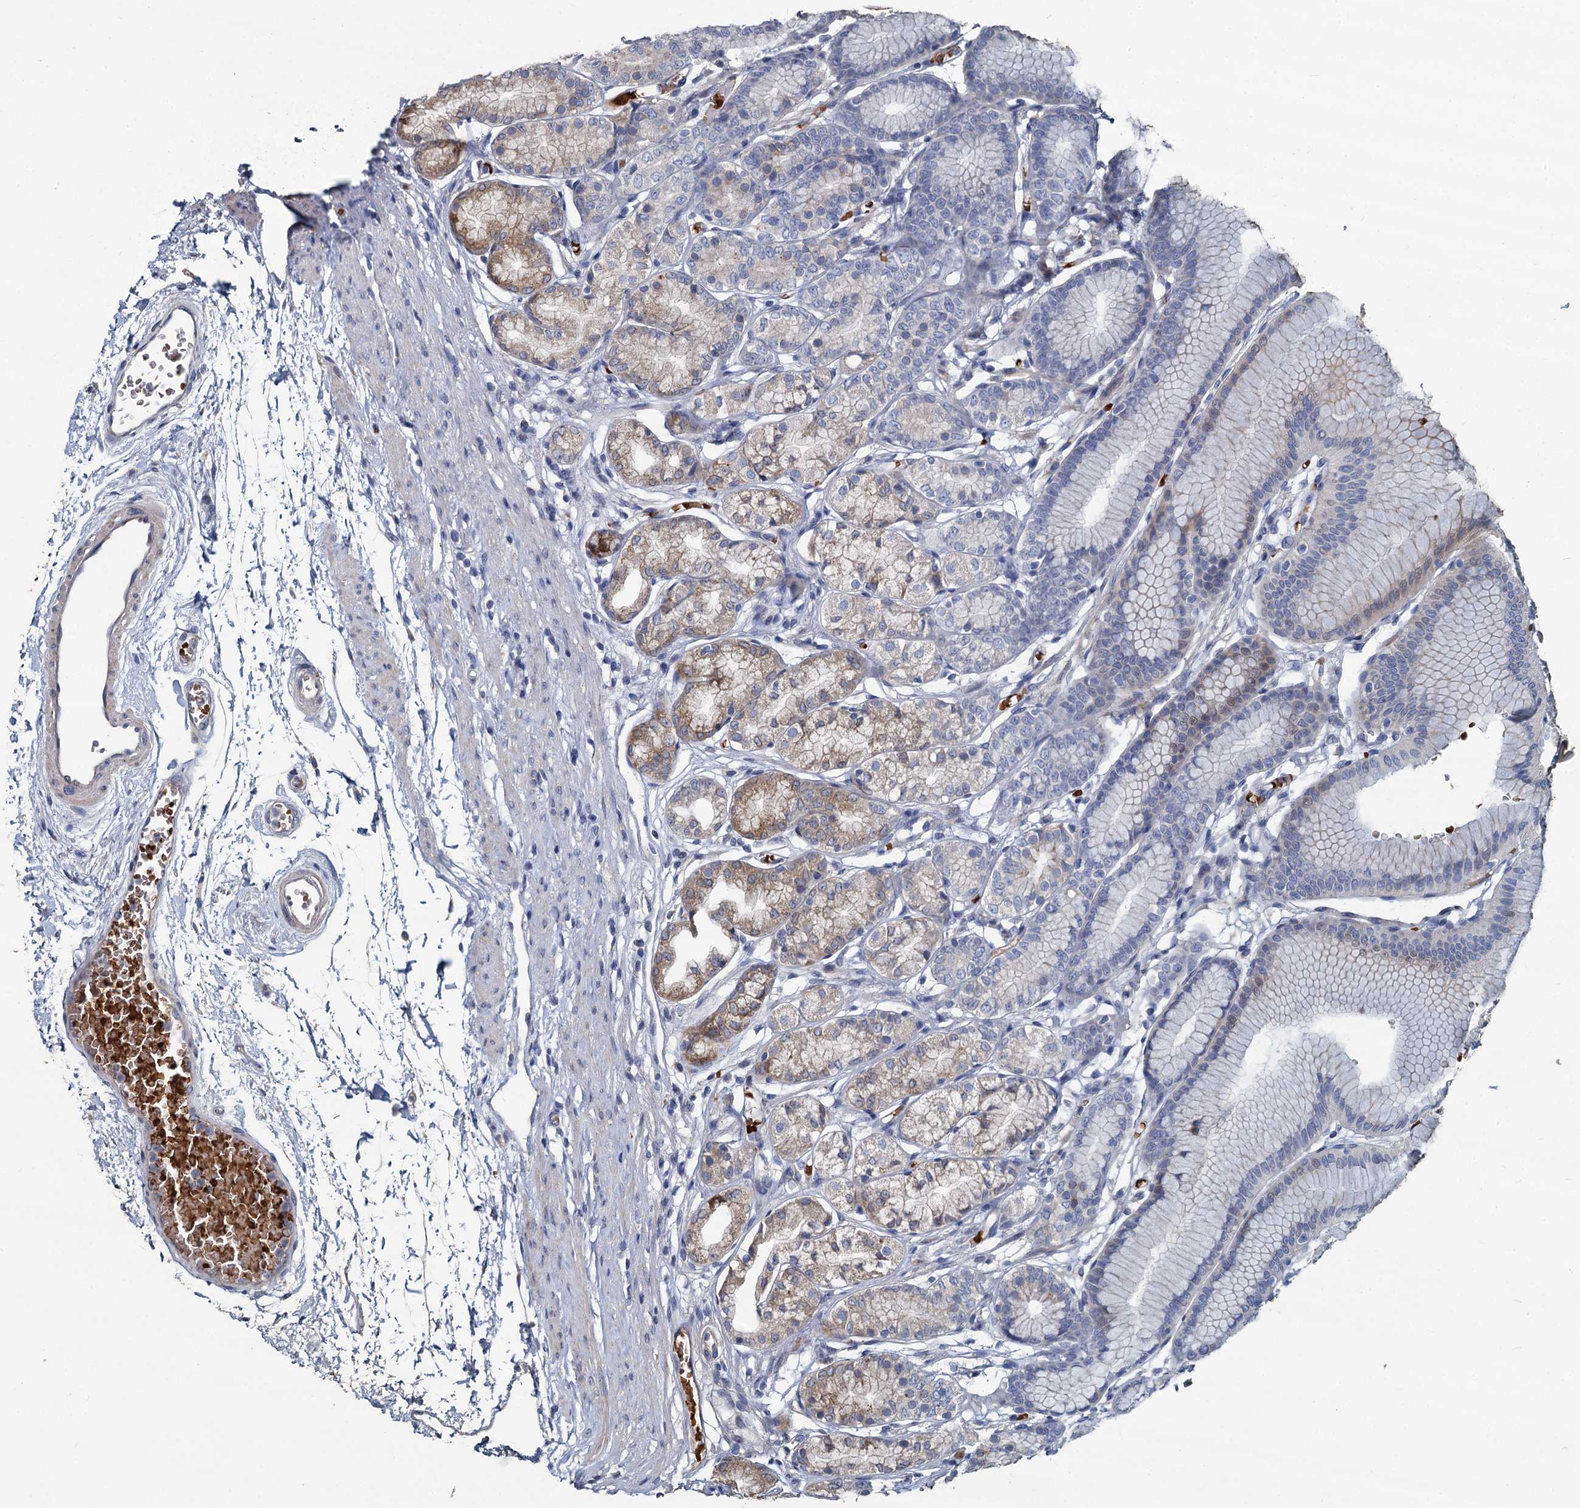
{"staining": {"intensity": "moderate", "quantity": "<25%", "location": "cytoplasmic/membranous,nuclear"}, "tissue": "stomach", "cell_type": "Glandular cells", "image_type": "normal", "snomed": [{"axis": "morphology", "description": "Normal tissue, NOS"}, {"axis": "morphology", "description": "Adenocarcinoma, NOS"}, {"axis": "morphology", "description": "Adenocarcinoma, High grade"}, {"axis": "topography", "description": "Stomach, upper"}, {"axis": "topography", "description": "Stomach"}], "caption": "Brown immunohistochemical staining in normal human stomach demonstrates moderate cytoplasmic/membranous,nuclear expression in approximately <25% of glandular cells. The staining is performed using DAB (3,3'-diaminobenzidine) brown chromogen to label protein expression. The nuclei are counter-stained blue using hematoxylin.", "gene": "TCTN2", "patient": {"sex": "female", "age": 65}}